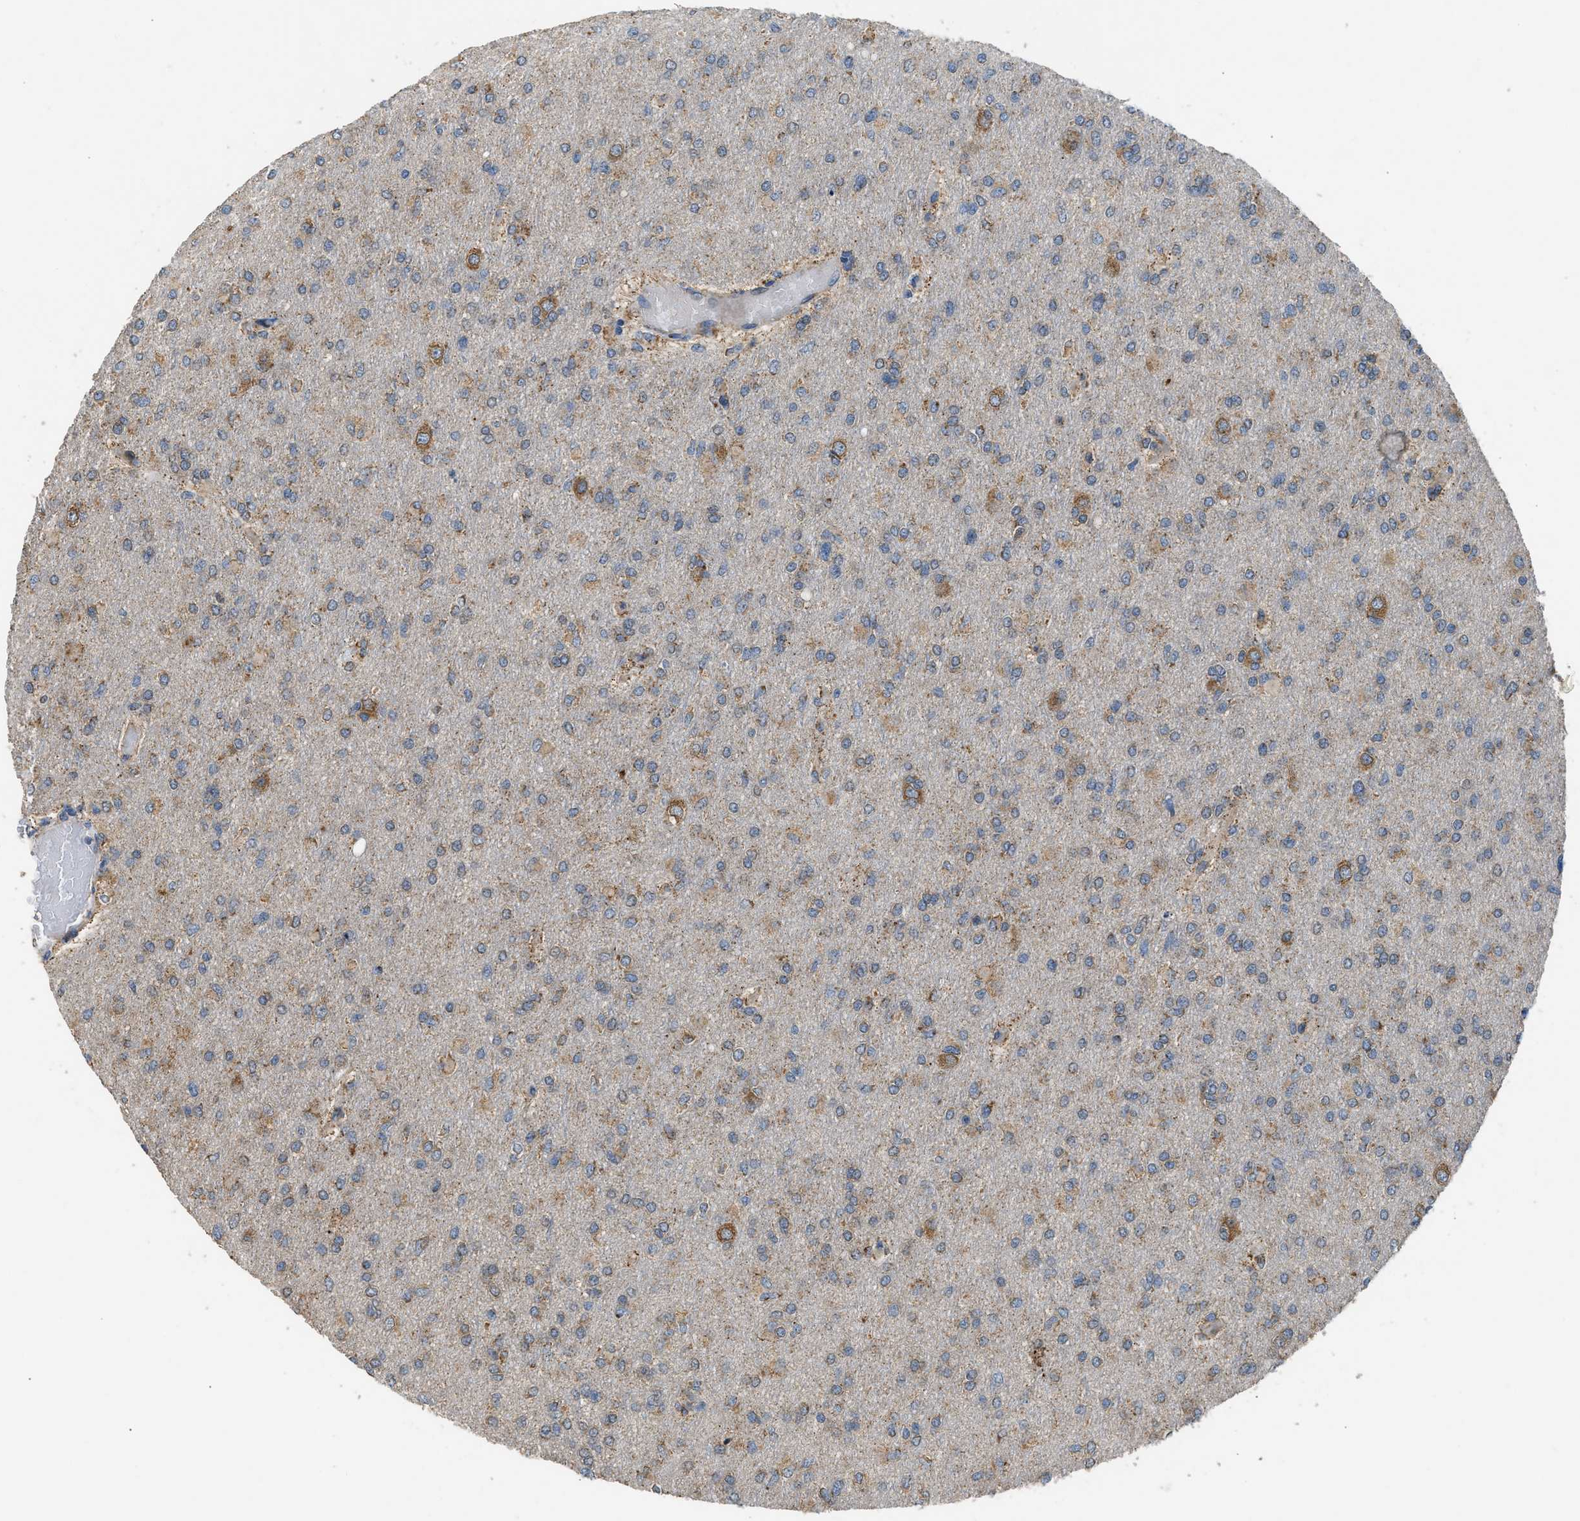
{"staining": {"intensity": "weak", "quantity": "25%-75%", "location": "cytoplasmic/membranous"}, "tissue": "glioma", "cell_type": "Tumor cells", "image_type": "cancer", "snomed": [{"axis": "morphology", "description": "Glioma, malignant, High grade"}, {"axis": "topography", "description": "Cerebral cortex"}], "caption": "Weak cytoplasmic/membranous protein staining is identified in approximately 25%-75% of tumor cells in high-grade glioma (malignant).", "gene": "TMEM150A", "patient": {"sex": "female", "age": 36}}